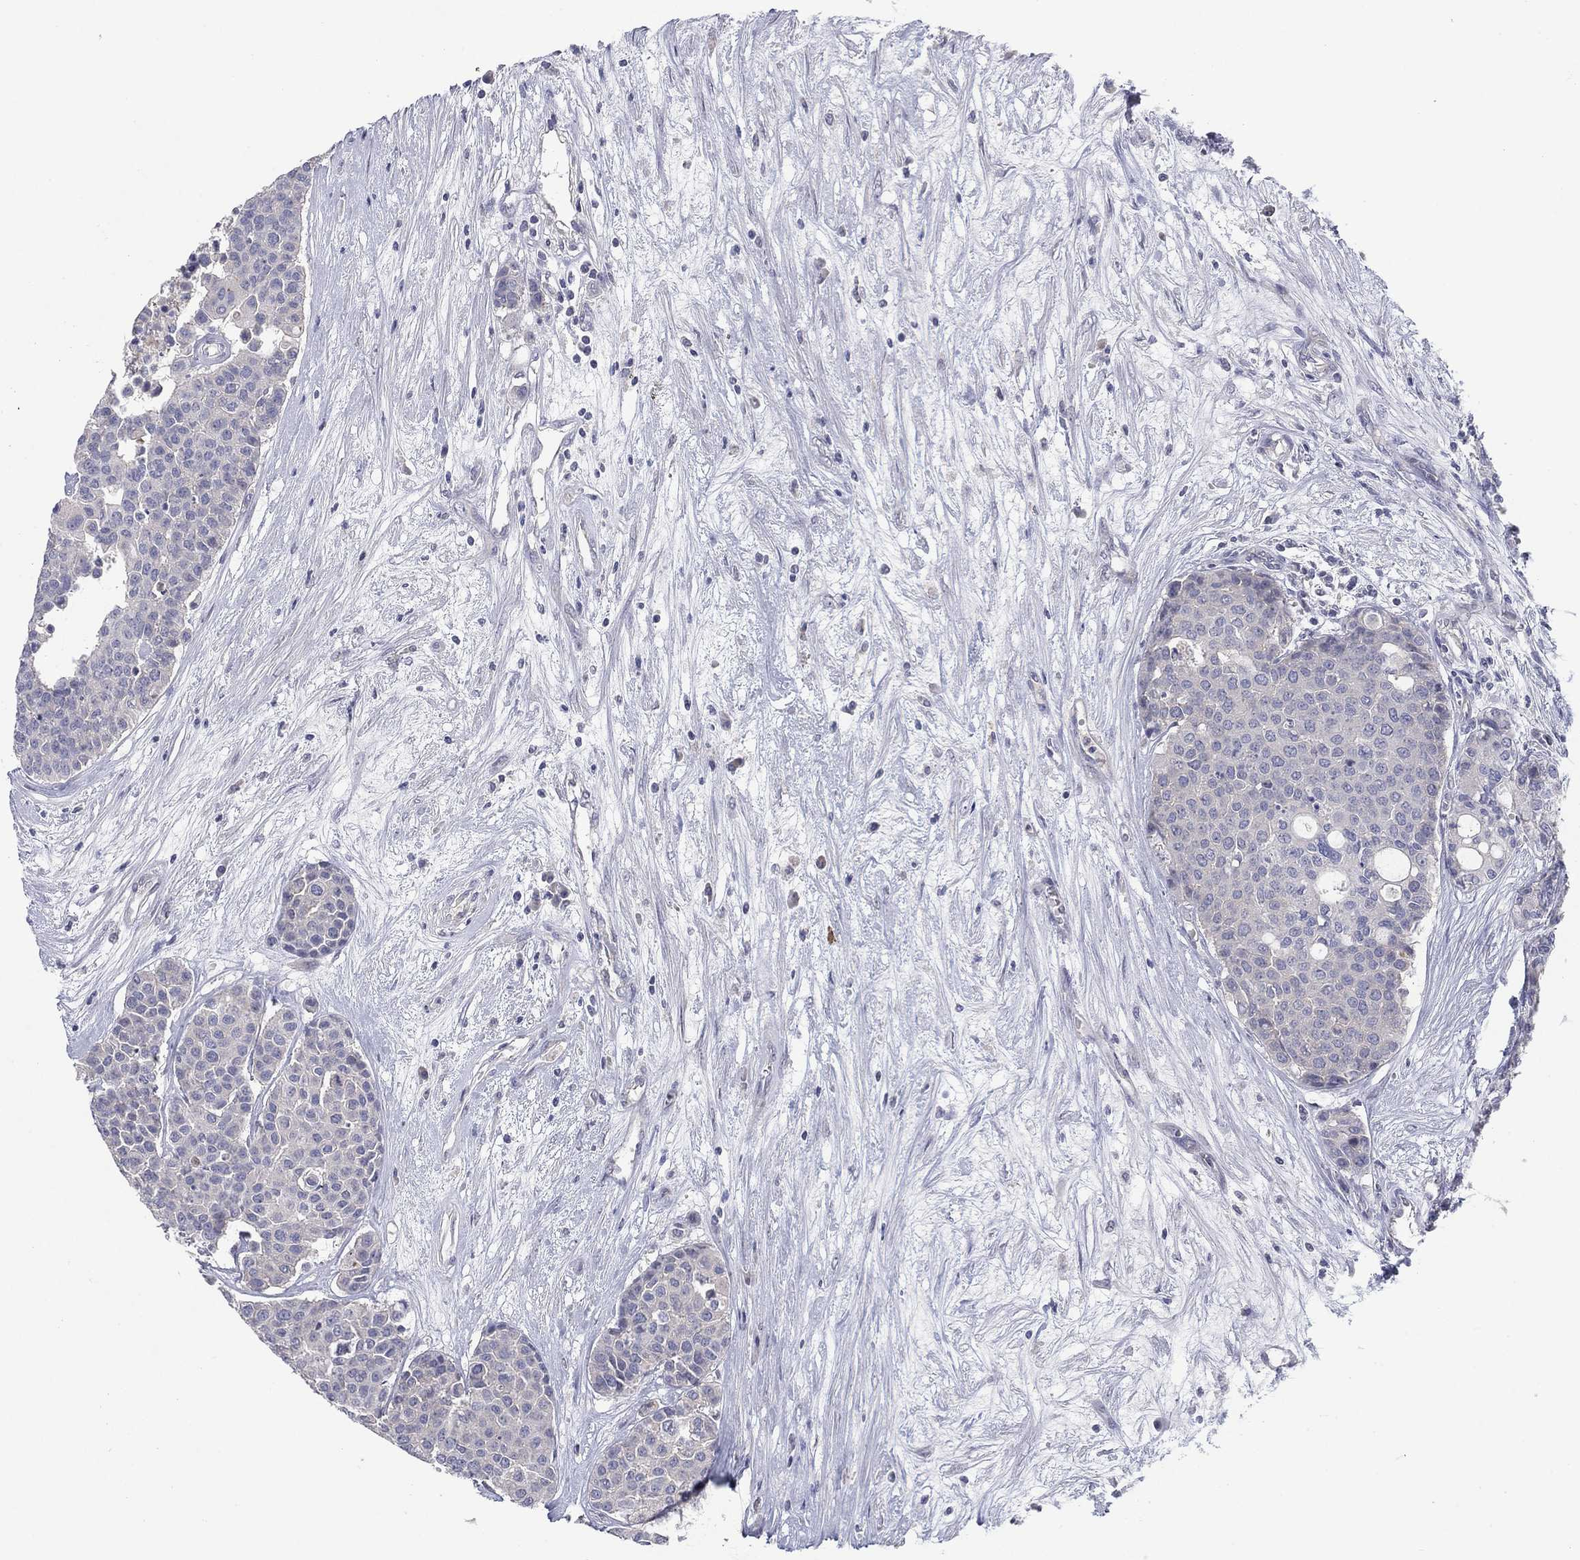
{"staining": {"intensity": "negative", "quantity": "none", "location": "none"}, "tissue": "carcinoid", "cell_type": "Tumor cells", "image_type": "cancer", "snomed": [{"axis": "morphology", "description": "Carcinoid, malignant, NOS"}, {"axis": "topography", "description": "Colon"}], "caption": "Protein analysis of malignant carcinoid exhibits no significant staining in tumor cells.", "gene": "AMN1", "patient": {"sex": "male", "age": 81}}